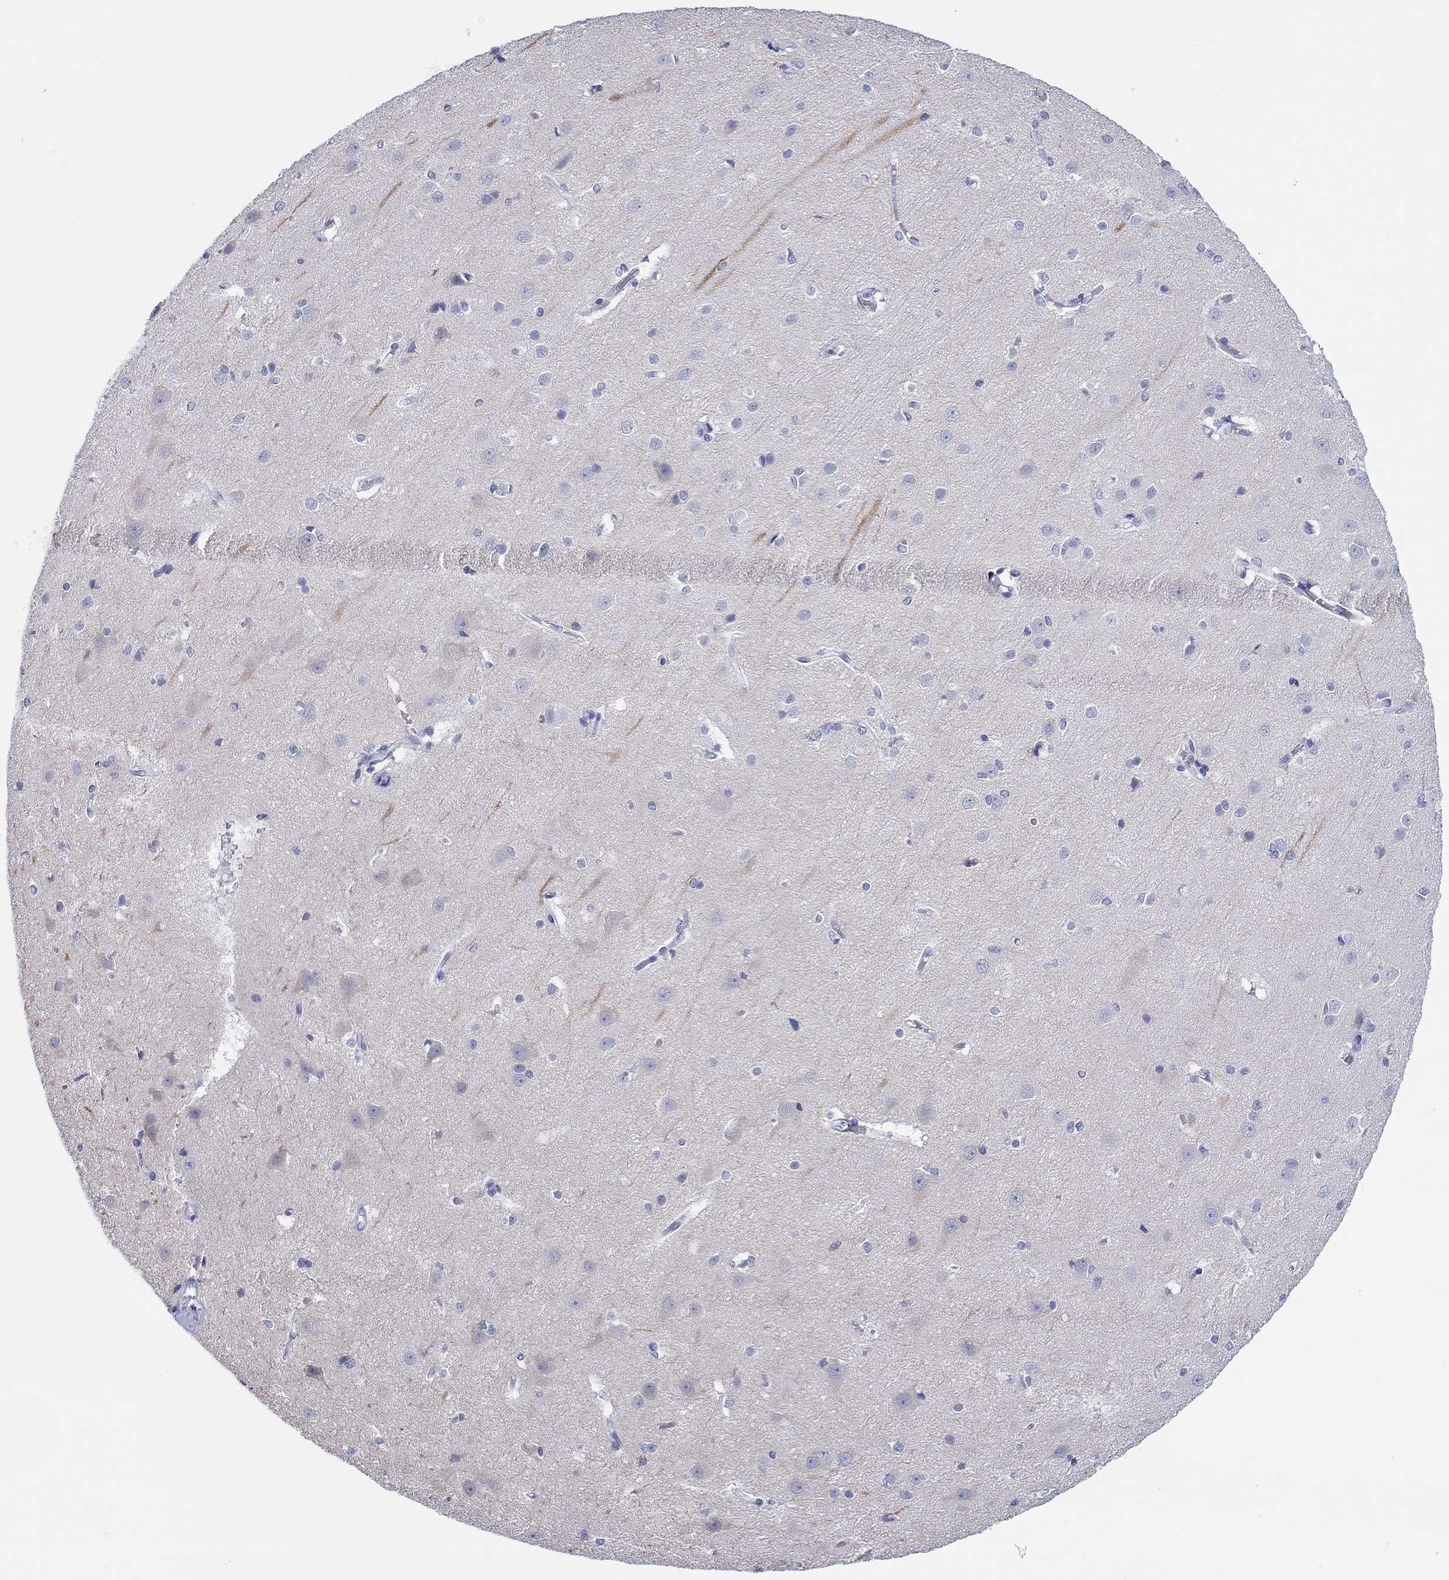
{"staining": {"intensity": "negative", "quantity": "none", "location": "none"}, "tissue": "cerebral cortex", "cell_type": "Endothelial cells", "image_type": "normal", "snomed": [{"axis": "morphology", "description": "Normal tissue, NOS"}, {"axis": "topography", "description": "Cerebral cortex"}], "caption": "High power microscopy image of an immunohistochemistry histopathology image of unremarkable cerebral cortex, revealing no significant expression in endothelial cells.", "gene": "H1", "patient": {"sex": "male", "age": 37}}